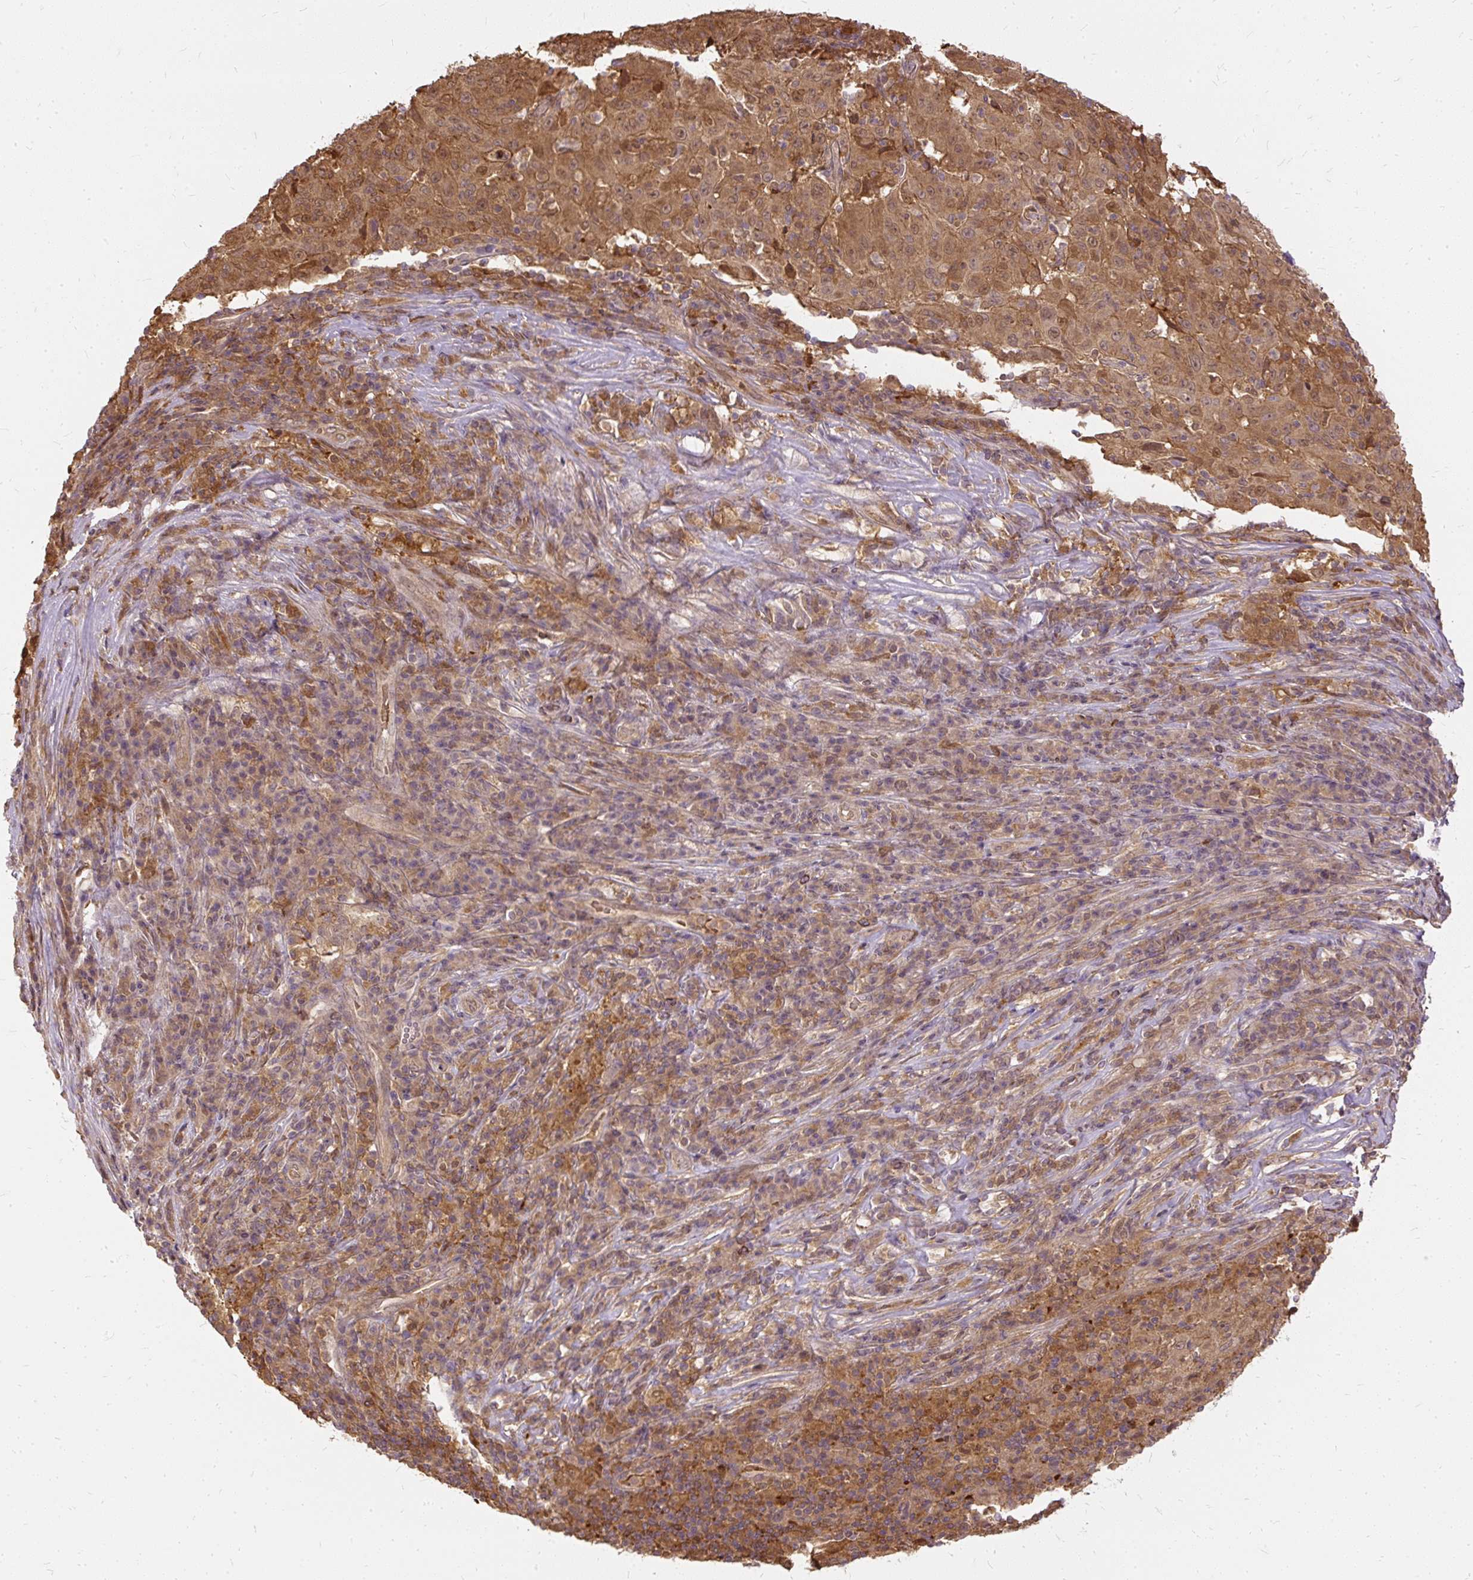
{"staining": {"intensity": "moderate", "quantity": ">75%", "location": "cytoplasmic/membranous,nuclear"}, "tissue": "pancreatic cancer", "cell_type": "Tumor cells", "image_type": "cancer", "snomed": [{"axis": "morphology", "description": "Adenocarcinoma, NOS"}, {"axis": "topography", "description": "Pancreas"}], "caption": "Protein analysis of pancreatic cancer (adenocarcinoma) tissue displays moderate cytoplasmic/membranous and nuclear staining in approximately >75% of tumor cells.", "gene": "AP5S1", "patient": {"sex": "male", "age": 63}}